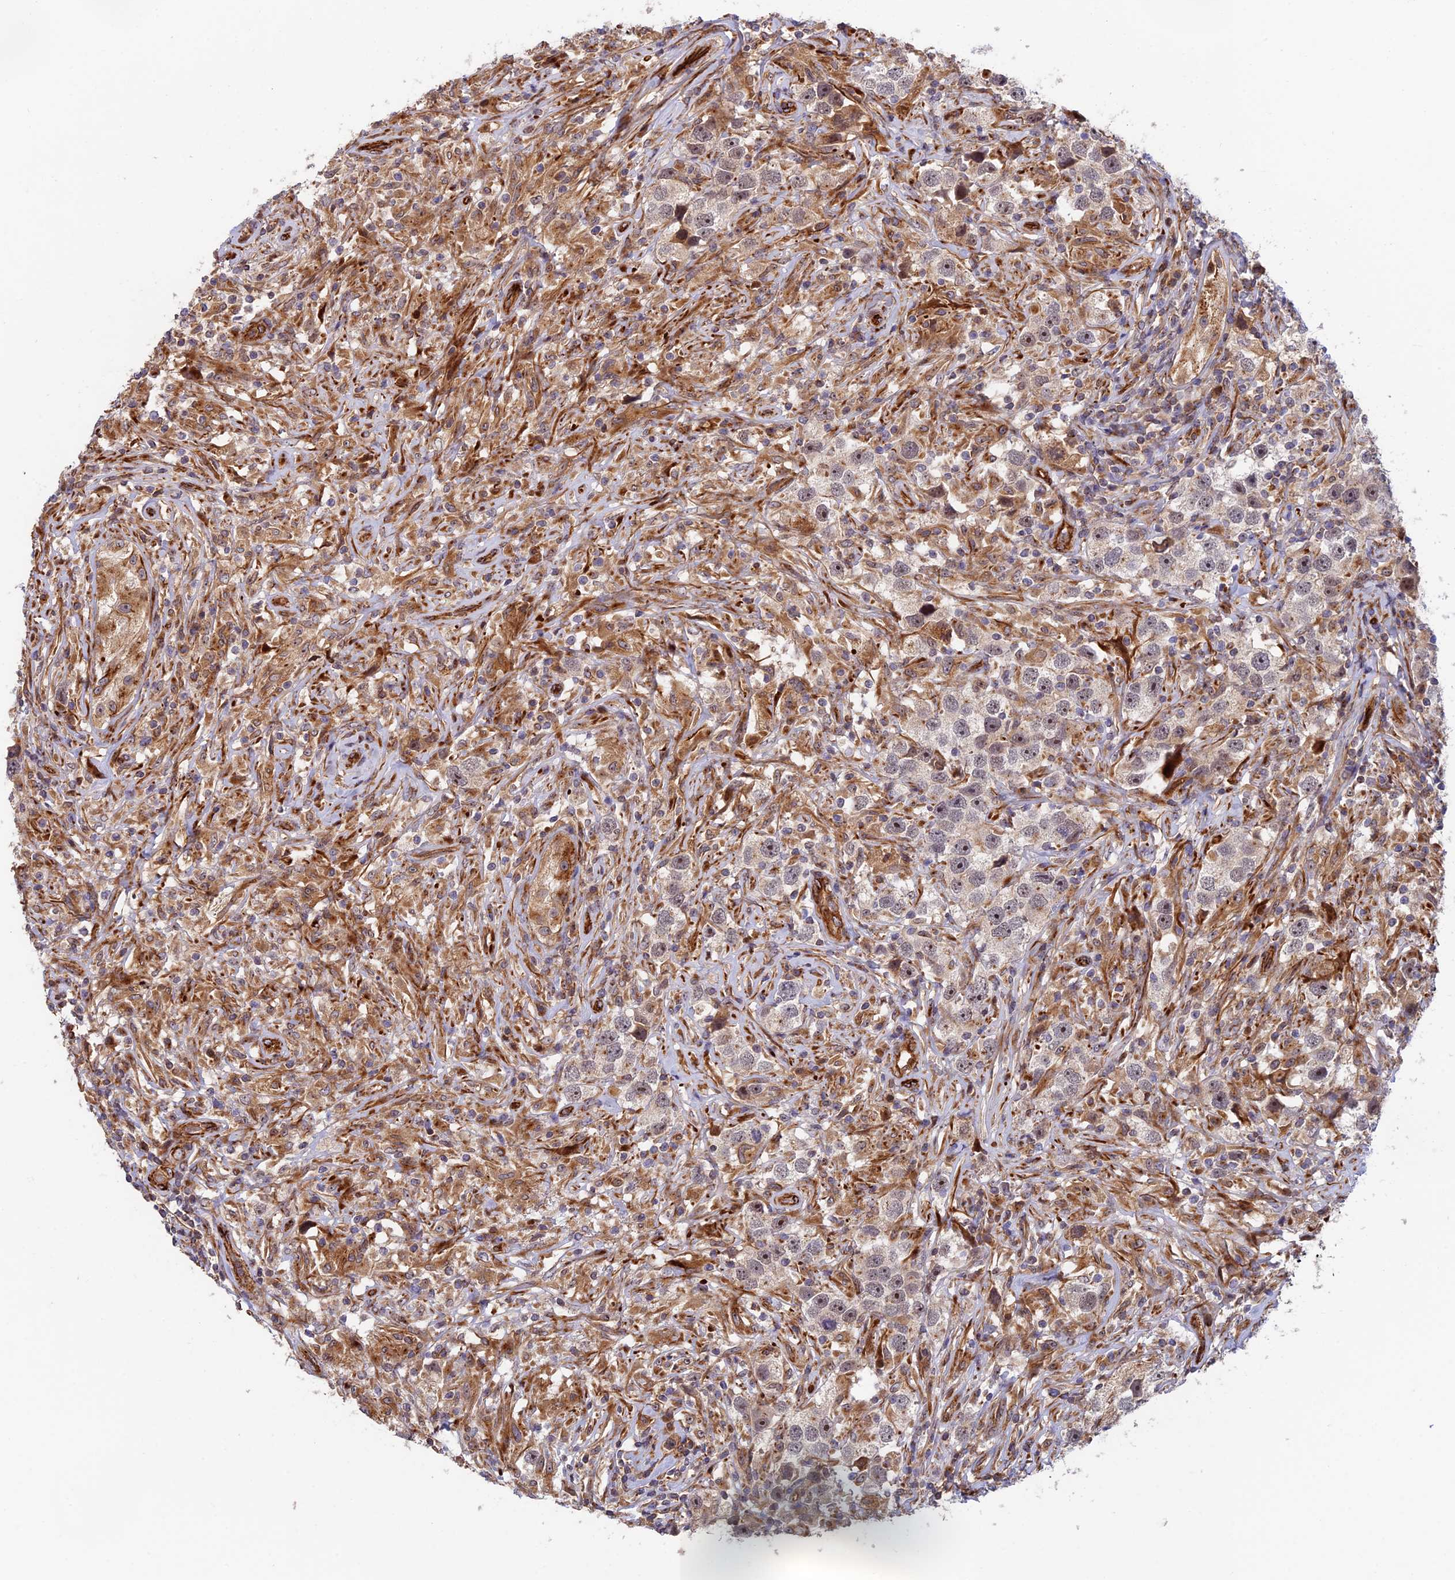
{"staining": {"intensity": "negative", "quantity": "none", "location": "none"}, "tissue": "testis cancer", "cell_type": "Tumor cells", "image_type": "cancer", "snomed": [{"axis": "morphology", "description": "Seminoma, NOS"}, {"axis": "topography", "description": "Testis"}], "caption": "Testis seminoma was stained to show a protein in brown. There is no significant positivity in tumor cells.", "gene": "PPP2R3C", "patient": {"sex": "male", "age": 49}}